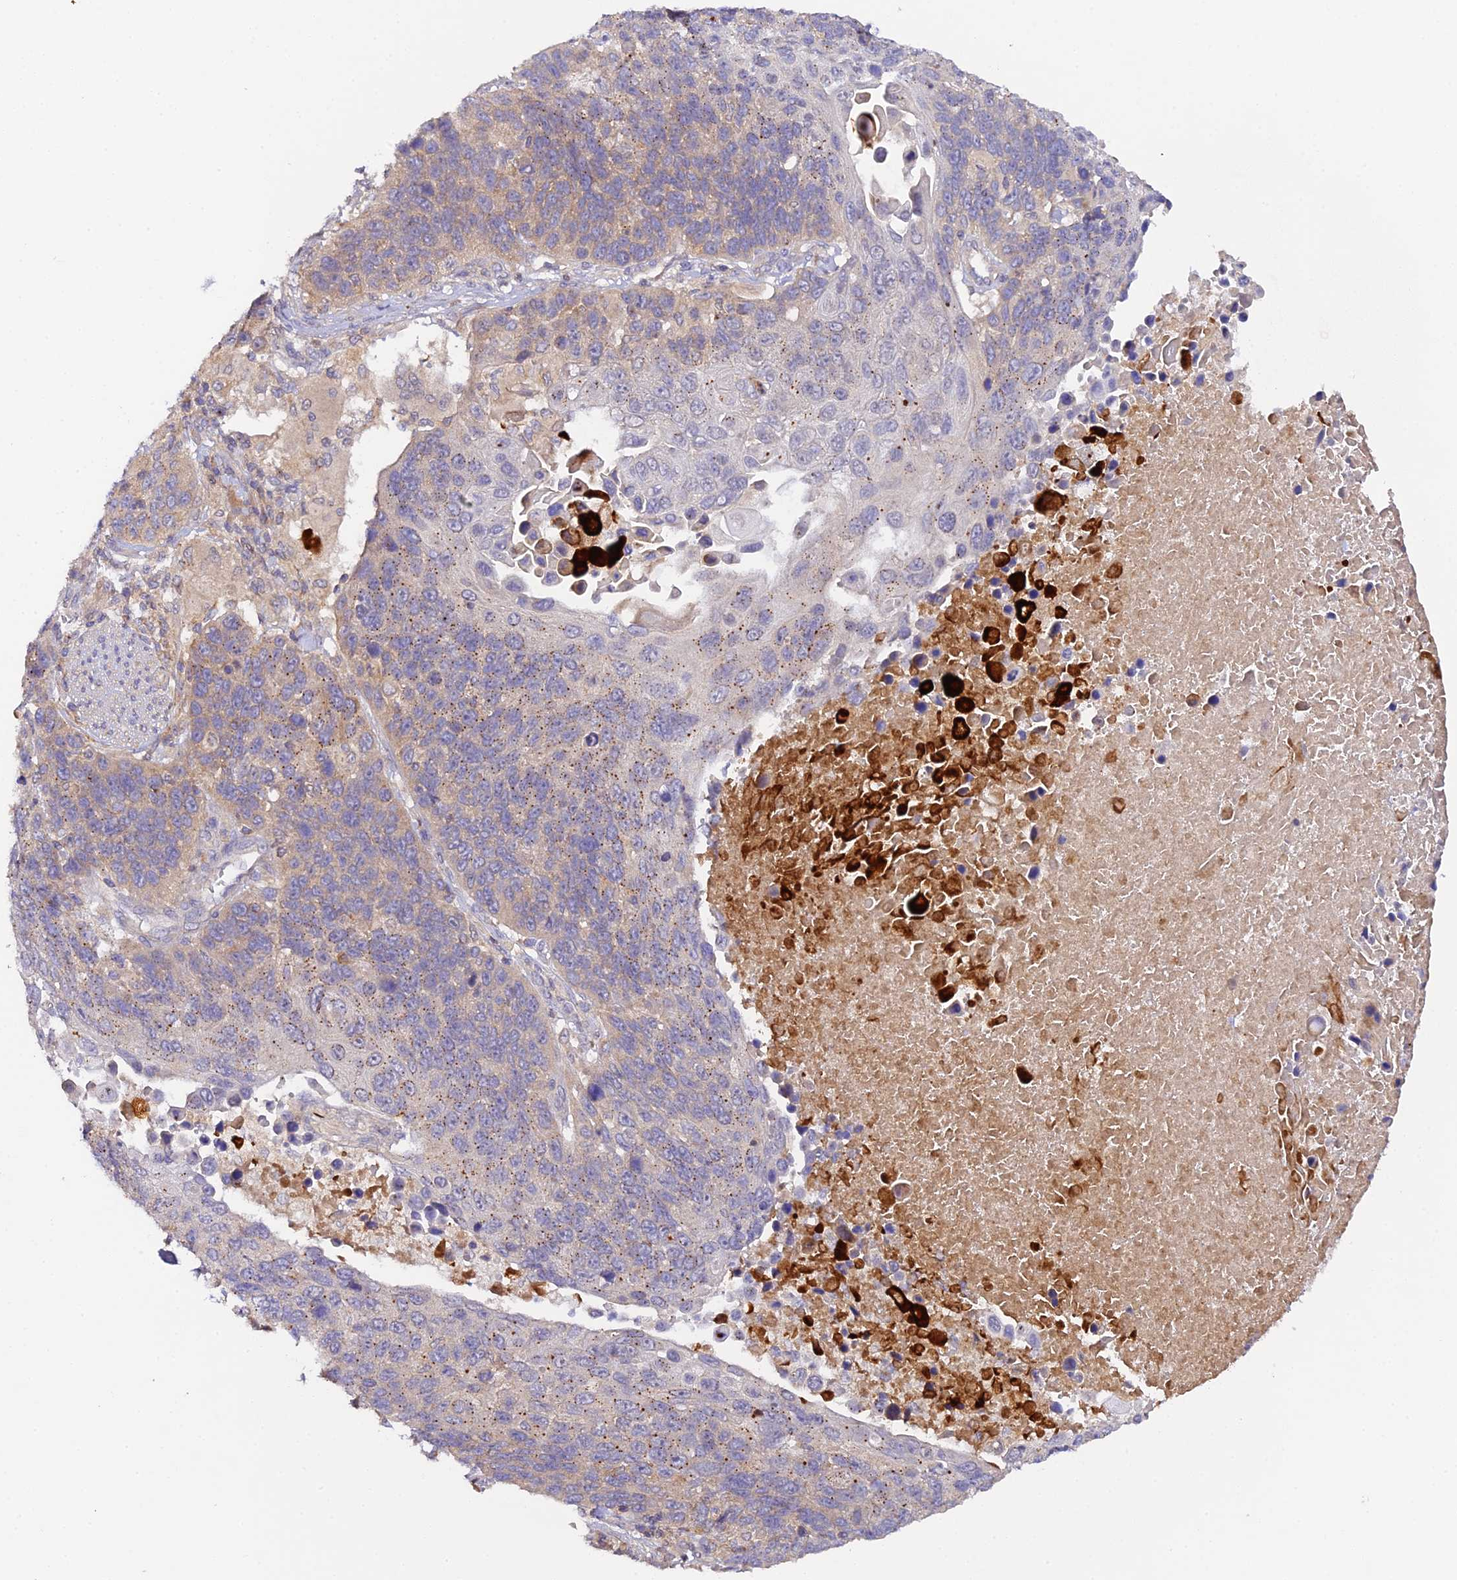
{"staining": {"intensity": "weak", "quantity": "<25%", "location": "cytoplasmic/membranous"}, "tissue": "lung cancer", "cell_type": "Tumor cells", "image_type": "cancer", "snomed": [{"axis": "morphology", "description": "Normal tissue, NOS"}, {"axis": "morphology", "description": "Squamous cell carcinoma, NOS"}, {"axis": "topography", "description": "Lymph node"}, {"axis": "topography", "description": "Lung"}], "caption": "Lung squamous cell carcinoma stained for a protein using IHC displays no positivity tumor cells.", "gene": "TRIM26", "patient": {"sex": "male", "age": 66}}